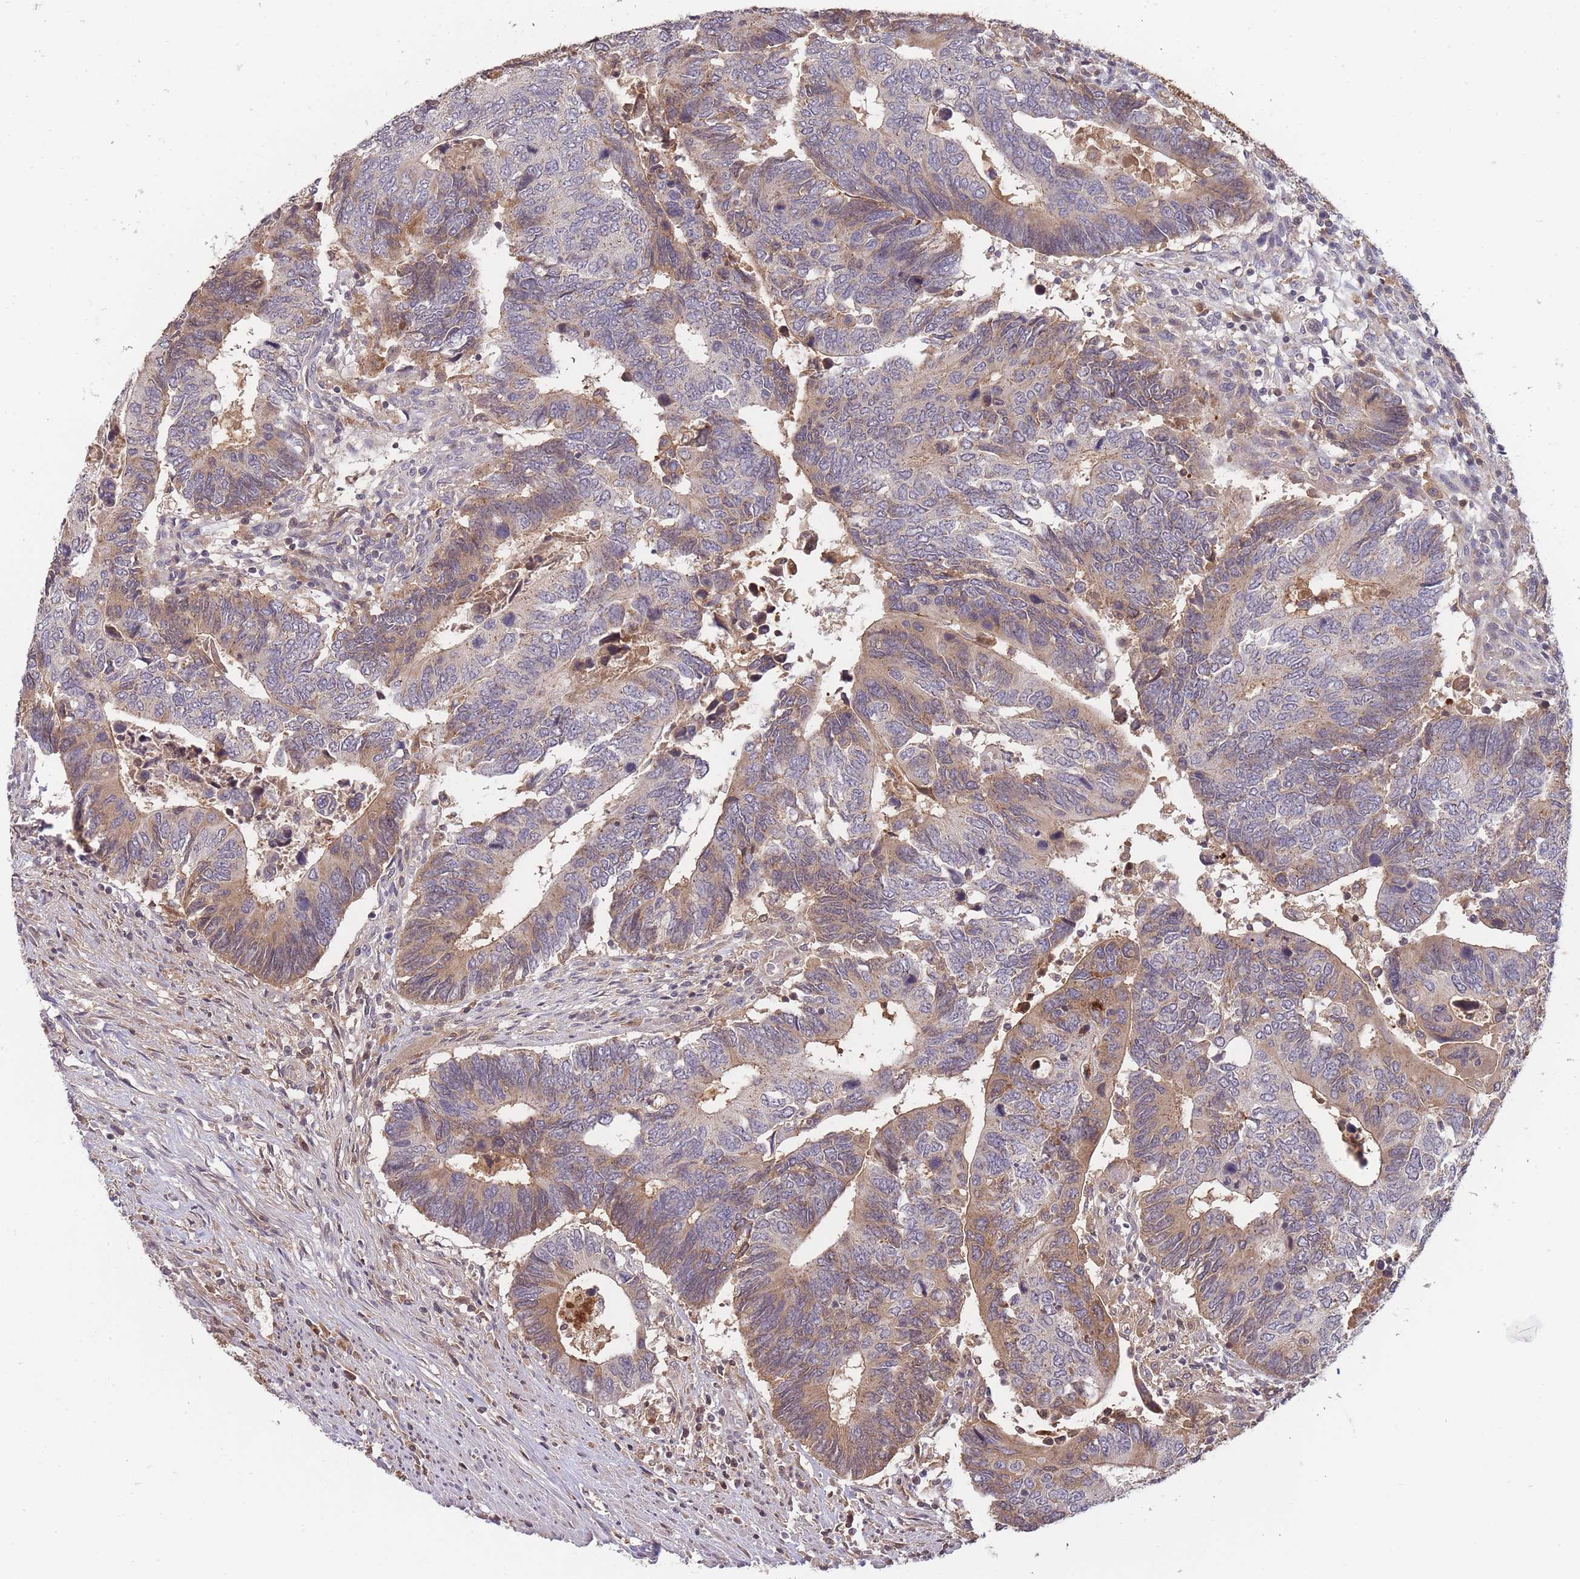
{"staining": {"intensity": "weak", "quantity": "25%-75%", "location": "cytoplasmic/membranous"}, "tissue": "colorectal cancer", "cell_type": "Tumor cells", "image_type": "cancer", "snomed": [{"axis": "morphology", "description": "Adenocarcinoma, NOS"}, {"axis": "topography", "description": "Colon"}], "caption": "Colorectal adenocarcinoma stained for a protein (brown) reveals weak cytoplasmic/membranous positive staining in about 25%-75% of tumor cells.", "gene": "RALGDS", "patient": {"sex": "male", "age": 87}}